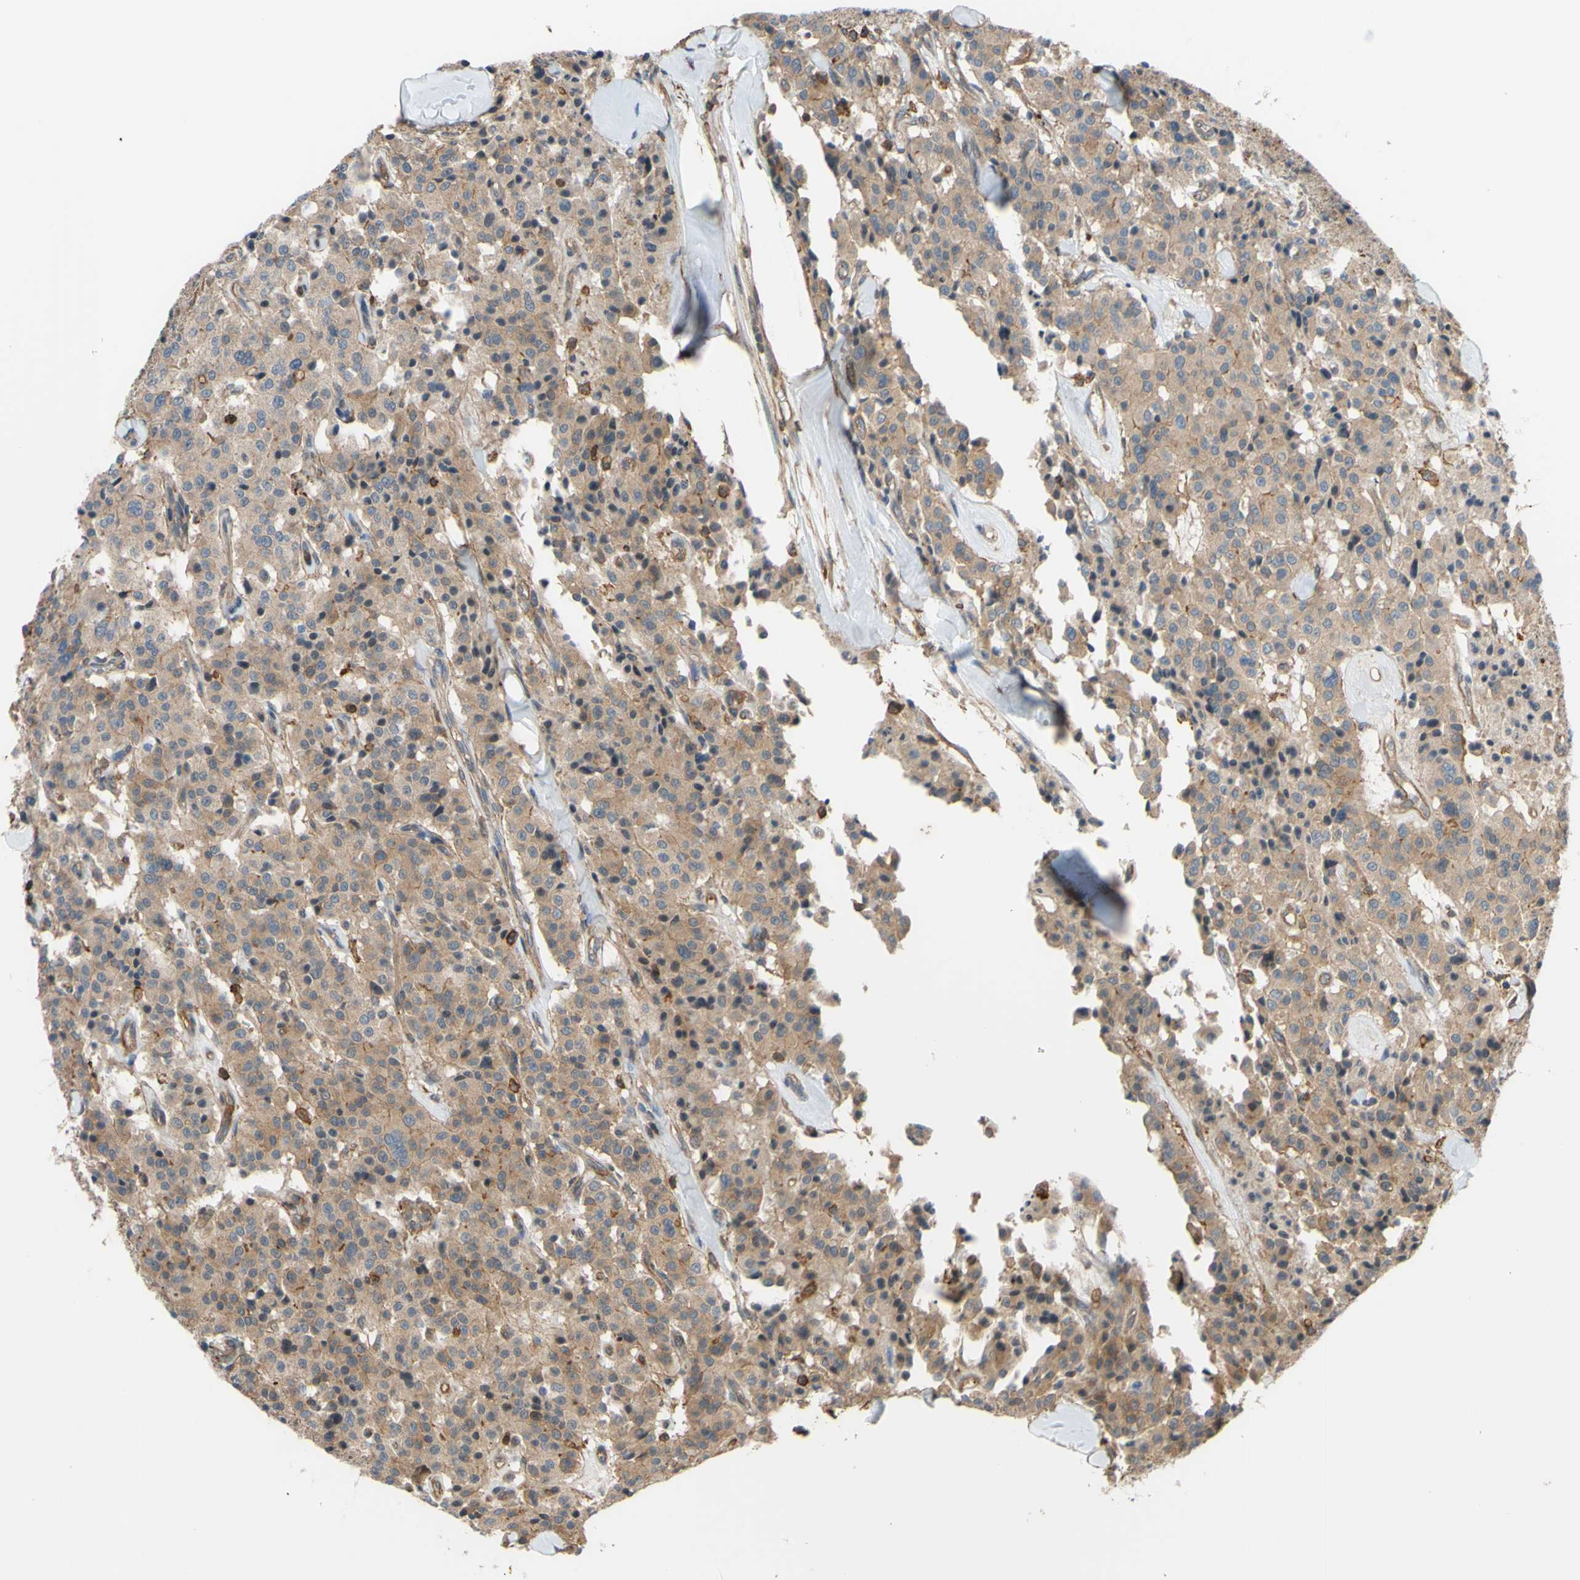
{"staining": {"intensity": "moderate", "quantity": ">75%", "location": "cytoplasmic/membranous"}, "tissue": "carcinoid", "cell_type": "Tumor cells", "image_type": "cancer", "snomed": [{"axis": "morphology", "description": "Carcinoid, malignant, NOS"}, {"axis": "topography", "description": "Lung"}], "caption": "This is a photomicrograph of immunohistochemistry staining of carcinoid (malignant), which shows moderate staining in the cytoplasmic/membranous of tumor cells.", "gene": "ADD3", "patient": {"sex": "male", "age": 30}}